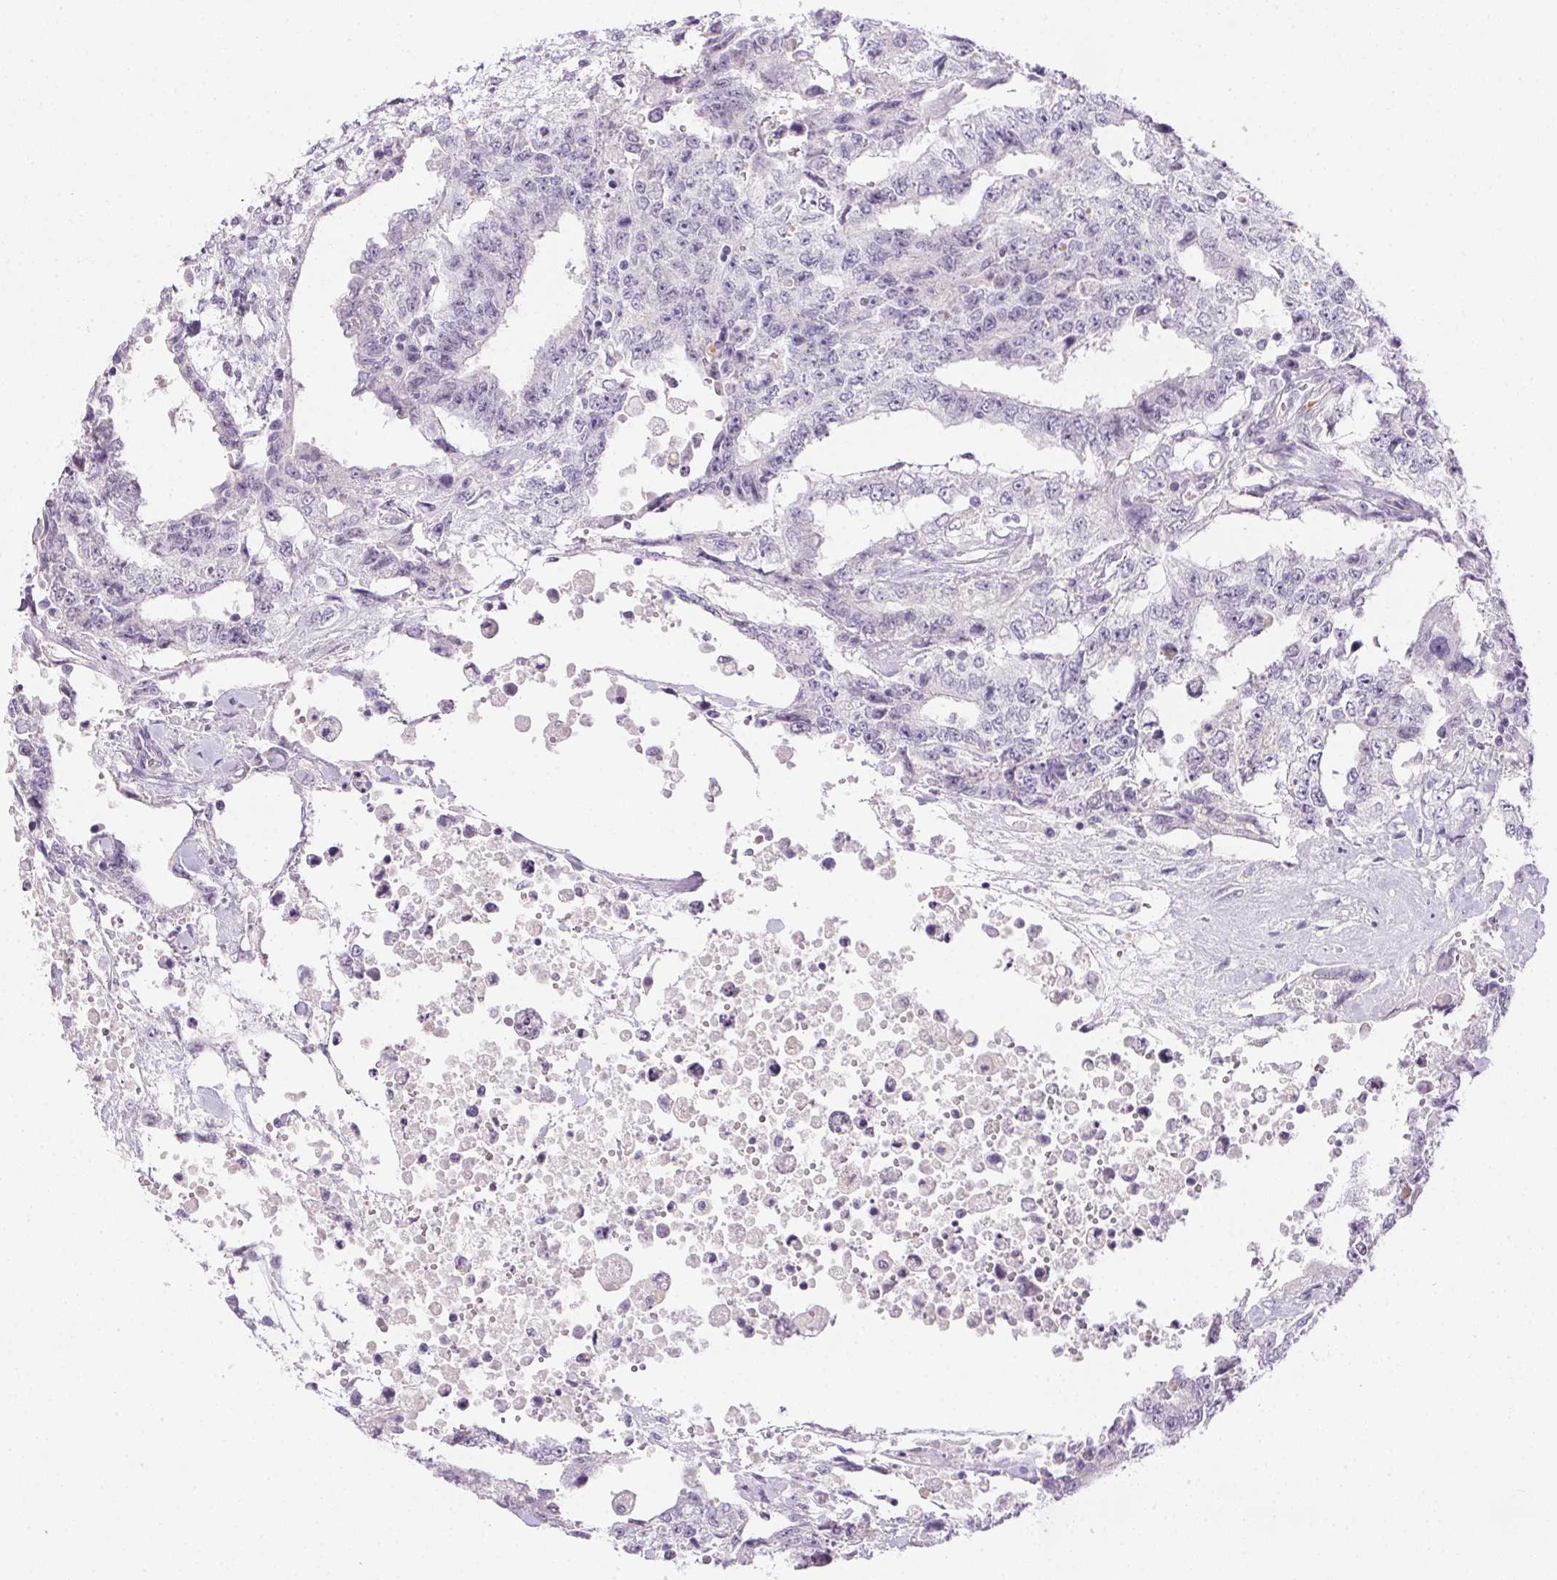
{"staining": {"intensity": "negative", "quantity": "none", "location": "none"}, "tissue": "testis cancer", "cell_type": "Tumor cells", "image_type": "cancer", "snomed": [{"axis": "morphology", "description": "Carcinoma, Embryonal, NOS"}, {"axis": "topography", "description": "Testis"}], "caption": "There is no significant staining in tumor cells of testis cancer (embryonal carcinoma).", "gene": "GSDMC", "patient": {"sex": "male", "age": 24}}